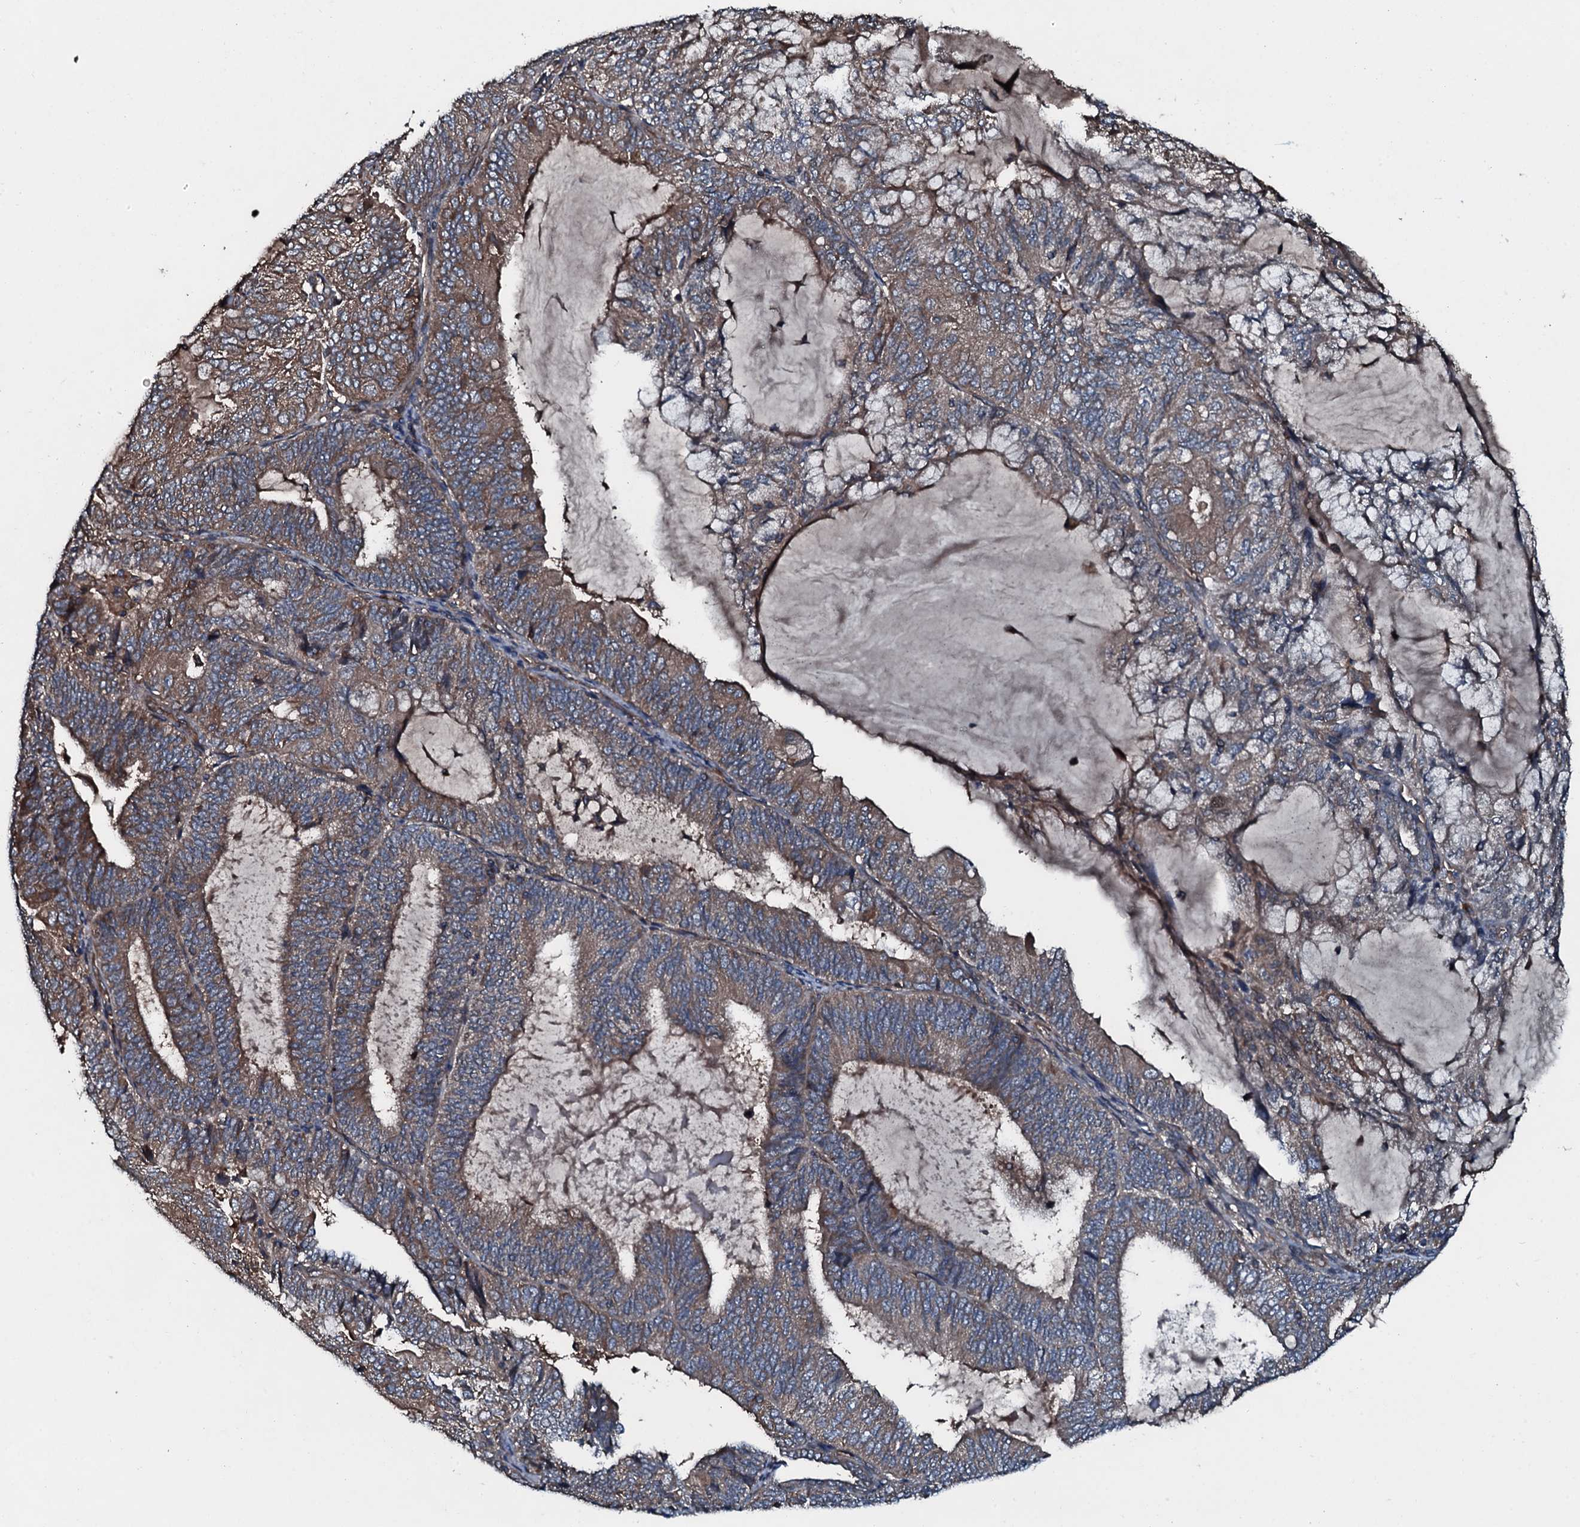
{"staining": {"intensity": "moderate", "quantity": ">75%", "location": "cytoplasmic/membranous"}, "tissue": "endometrial cancer", "cell_type": "Tumor cells", "image_type": "cancer", "snomed": [{"axis": "morphology", "description": "Adenocarcinoma, NOS"}, {"axis": "topography", "description": "Endometrium"}], "caption": "About >75% of tumor cells in human endometrial cancer display moderate cytoplasmic/membranous protein positivity as visualized by brown immunohistochemical staining.", "gene": "AARS1", "patient": {"sex": "female", "age": 81}}